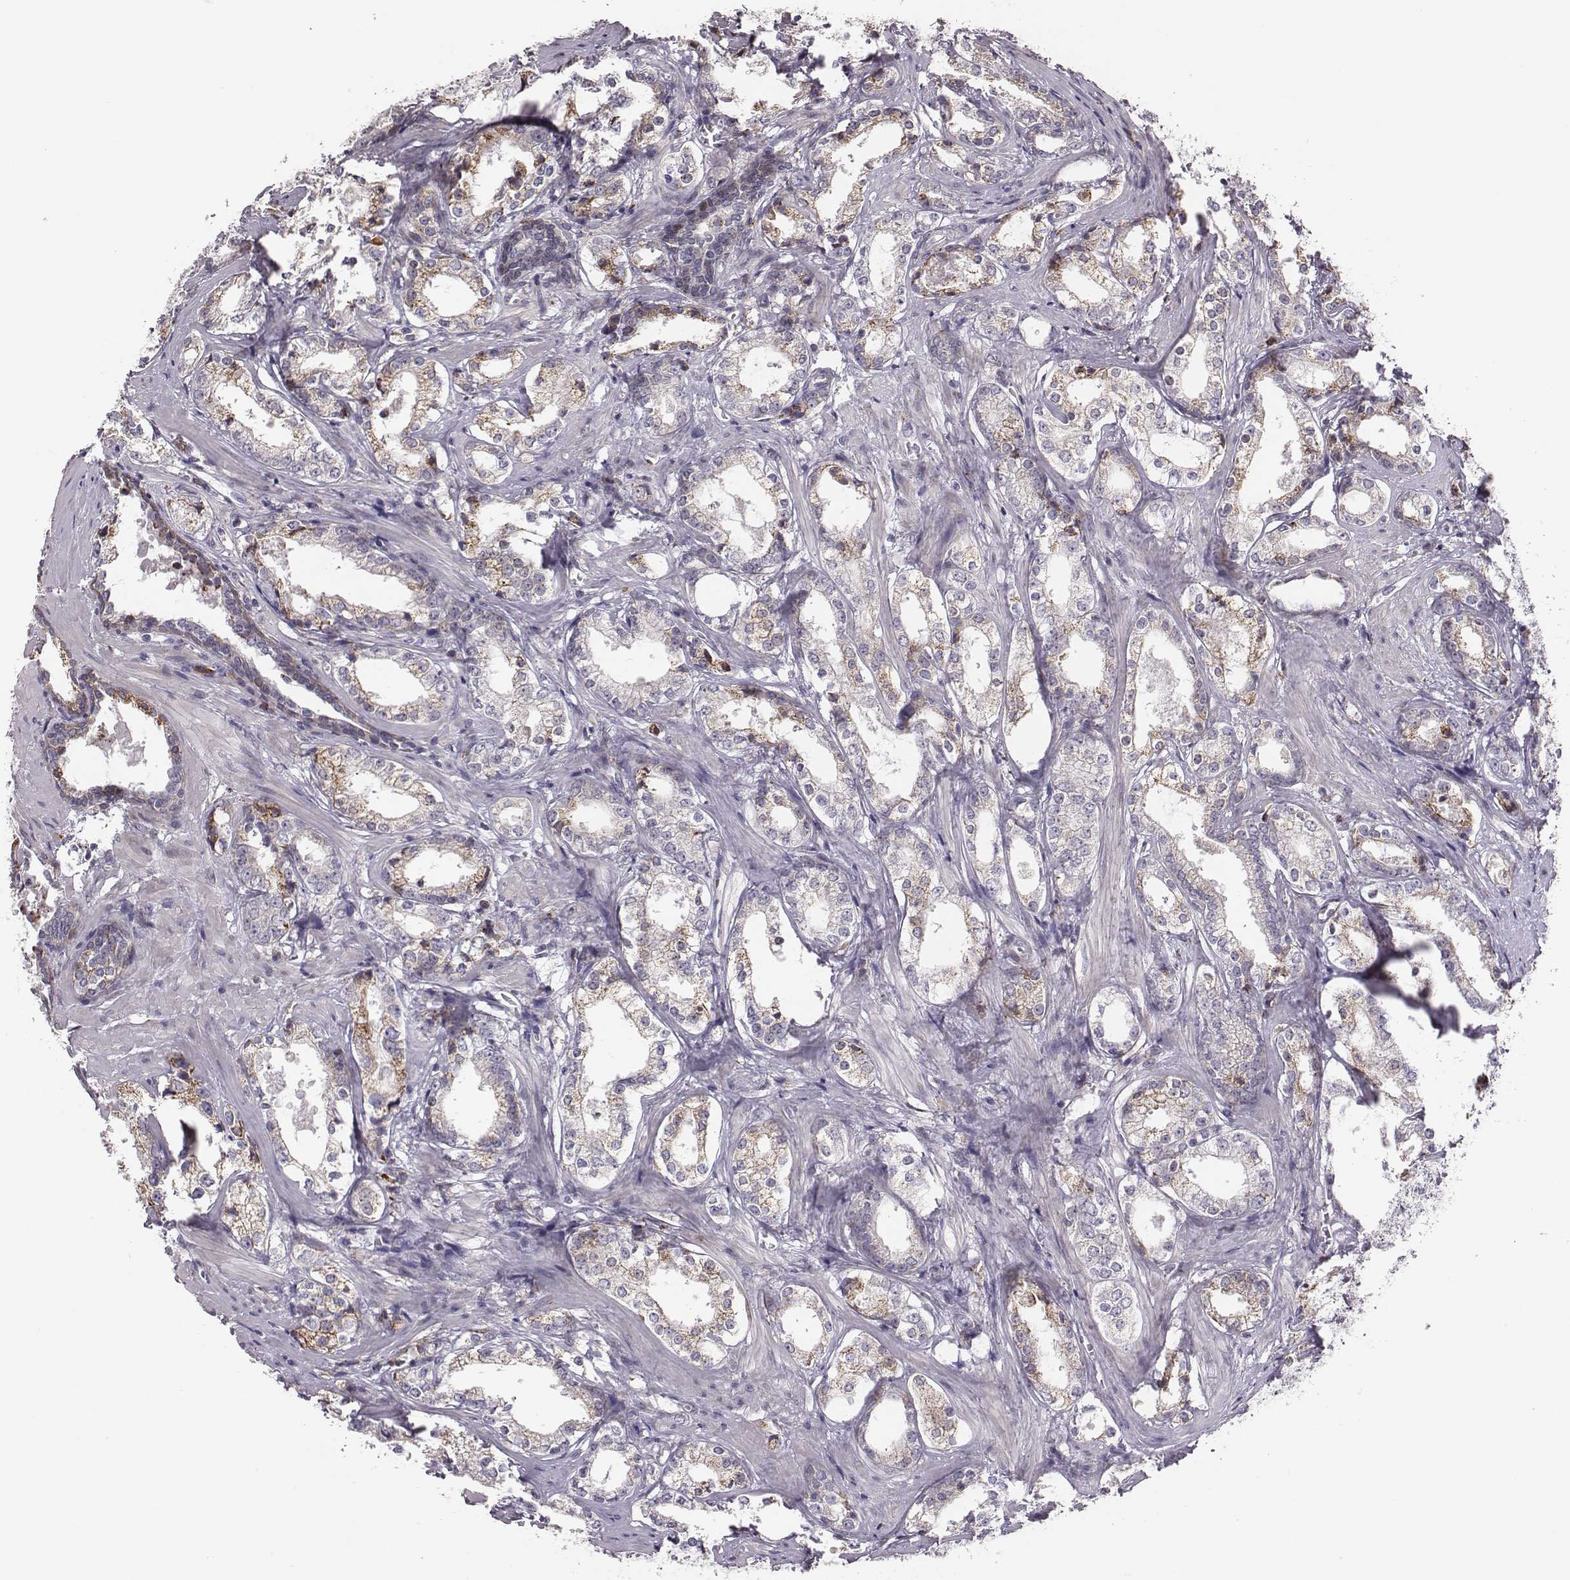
{"staining": {"intensity": "moderate", "quantity": ">75%", "location": "cytoplasmic/membranous"}, "tissue": "prostate cancer", "cell_type": "Tumor cells", "image_type": "cancer", "snomed": [{"axis": "morphology", "description": "Adenocarcinoma, NOS"}, {"axis": "topography", "description": "Prostate and seminal vesicle, NOS"}], "caption": "This micrograph exhibits immunohistochemistry (IHC) staining of human prostate cancer, with medium moderate cytoplasmic/membranous positivity in about >75% of tumor cells.", "gene": "SELENOI", "patient": {"sex": "male", "age": 63}}